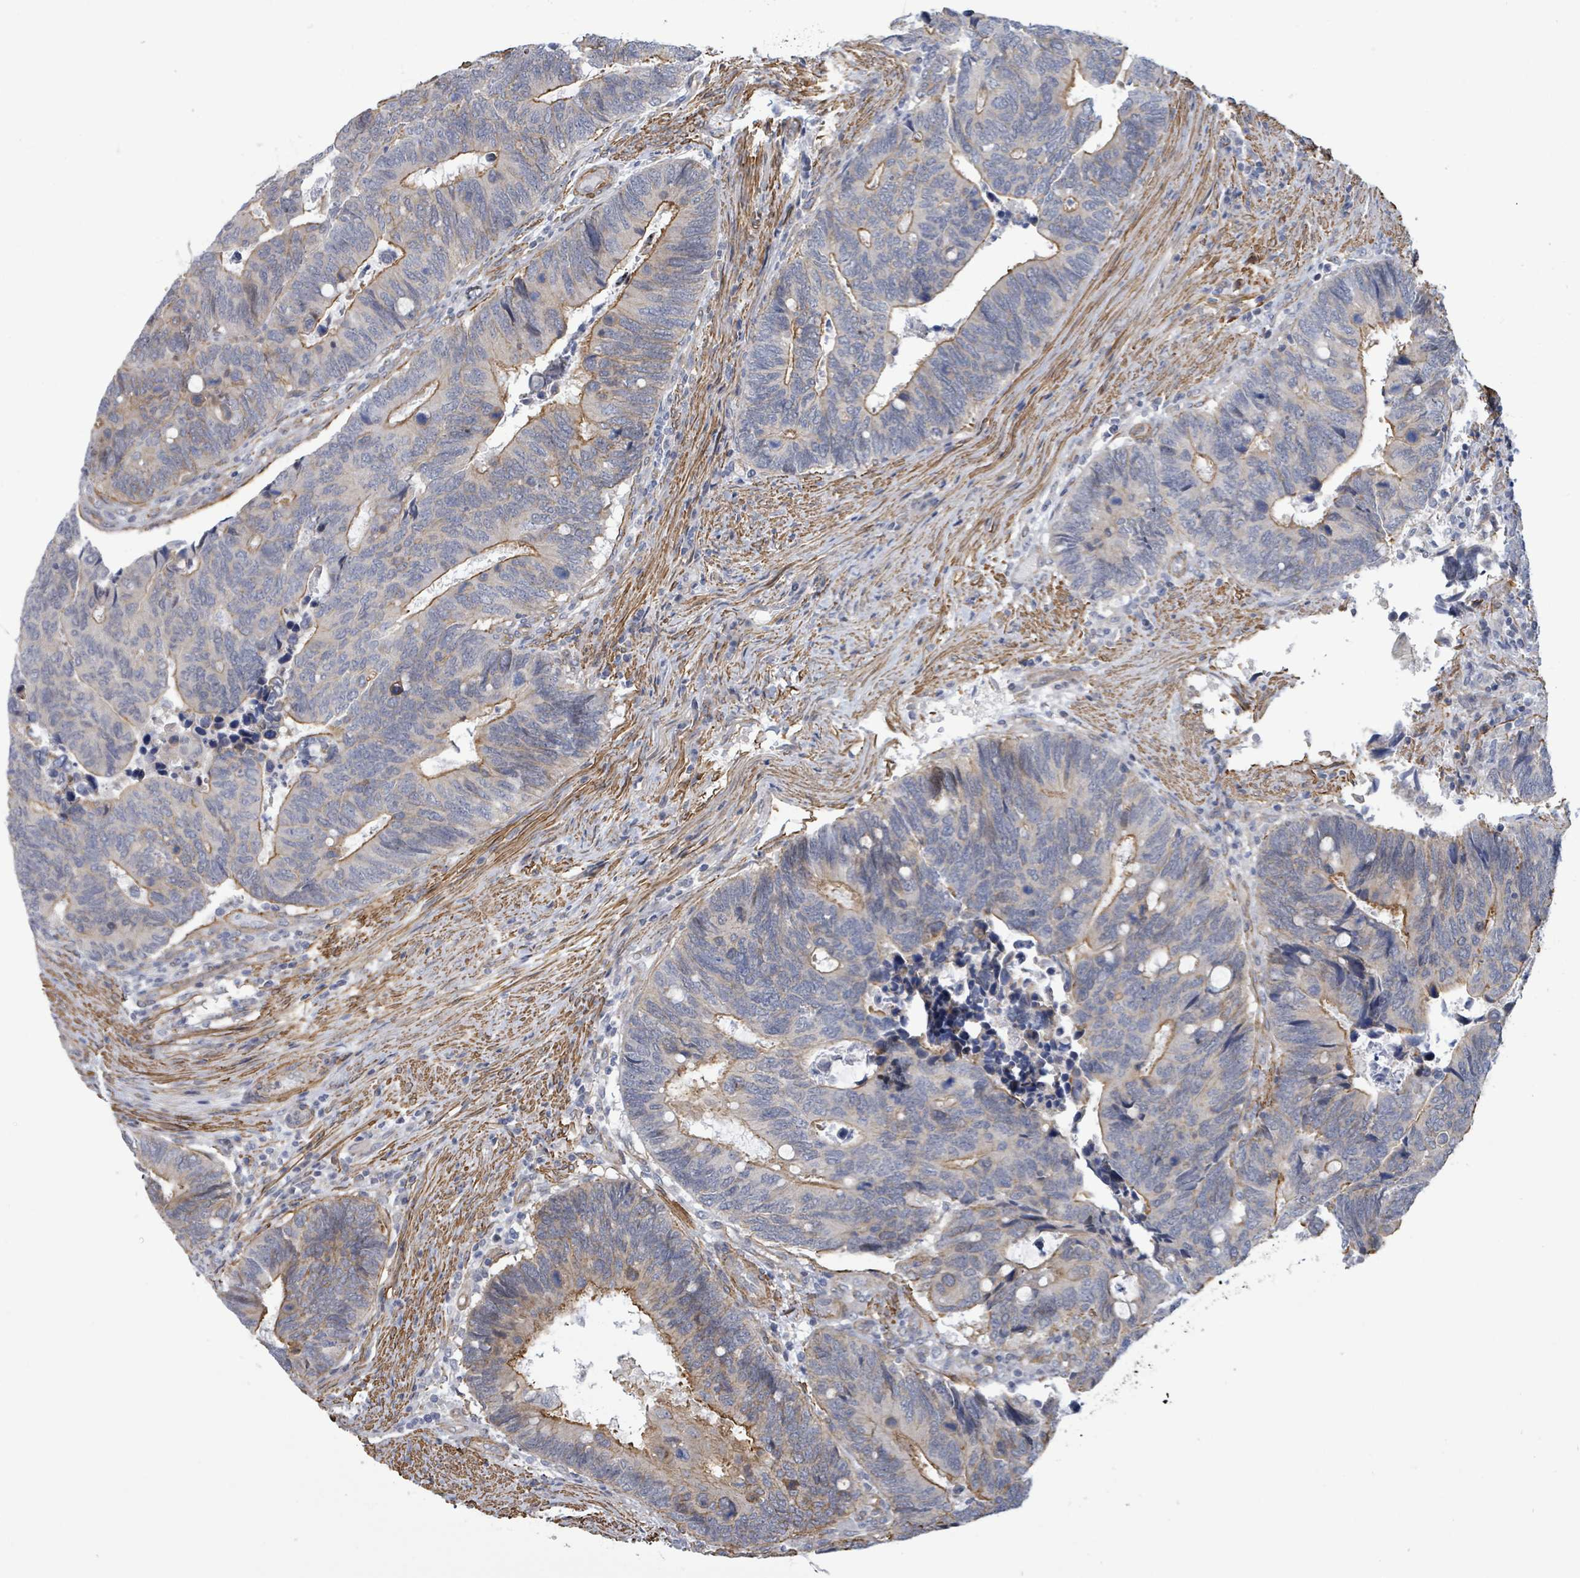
{"staining": {"intensity": "moderate", "quantity": "25%-75%", "location": "cytoplasmic/membranous"}, "tissue": "colorectal cancer", "cell_type": "Tumor cells", "image_type": "cancer", "snomed": [{"axis": "morphology", "description": "Adenocarcinoma, NOS"}, {"axis": "topography", "description": "Colon"}], "caption": "Moderate cytoplasmic/membranous protein expression is identified in about 25%-75% of tumor cells in adenocarcinoma (colorectal).", "gene": "DMRTC1B", "patient": {"sex": "male", "age": 87}}